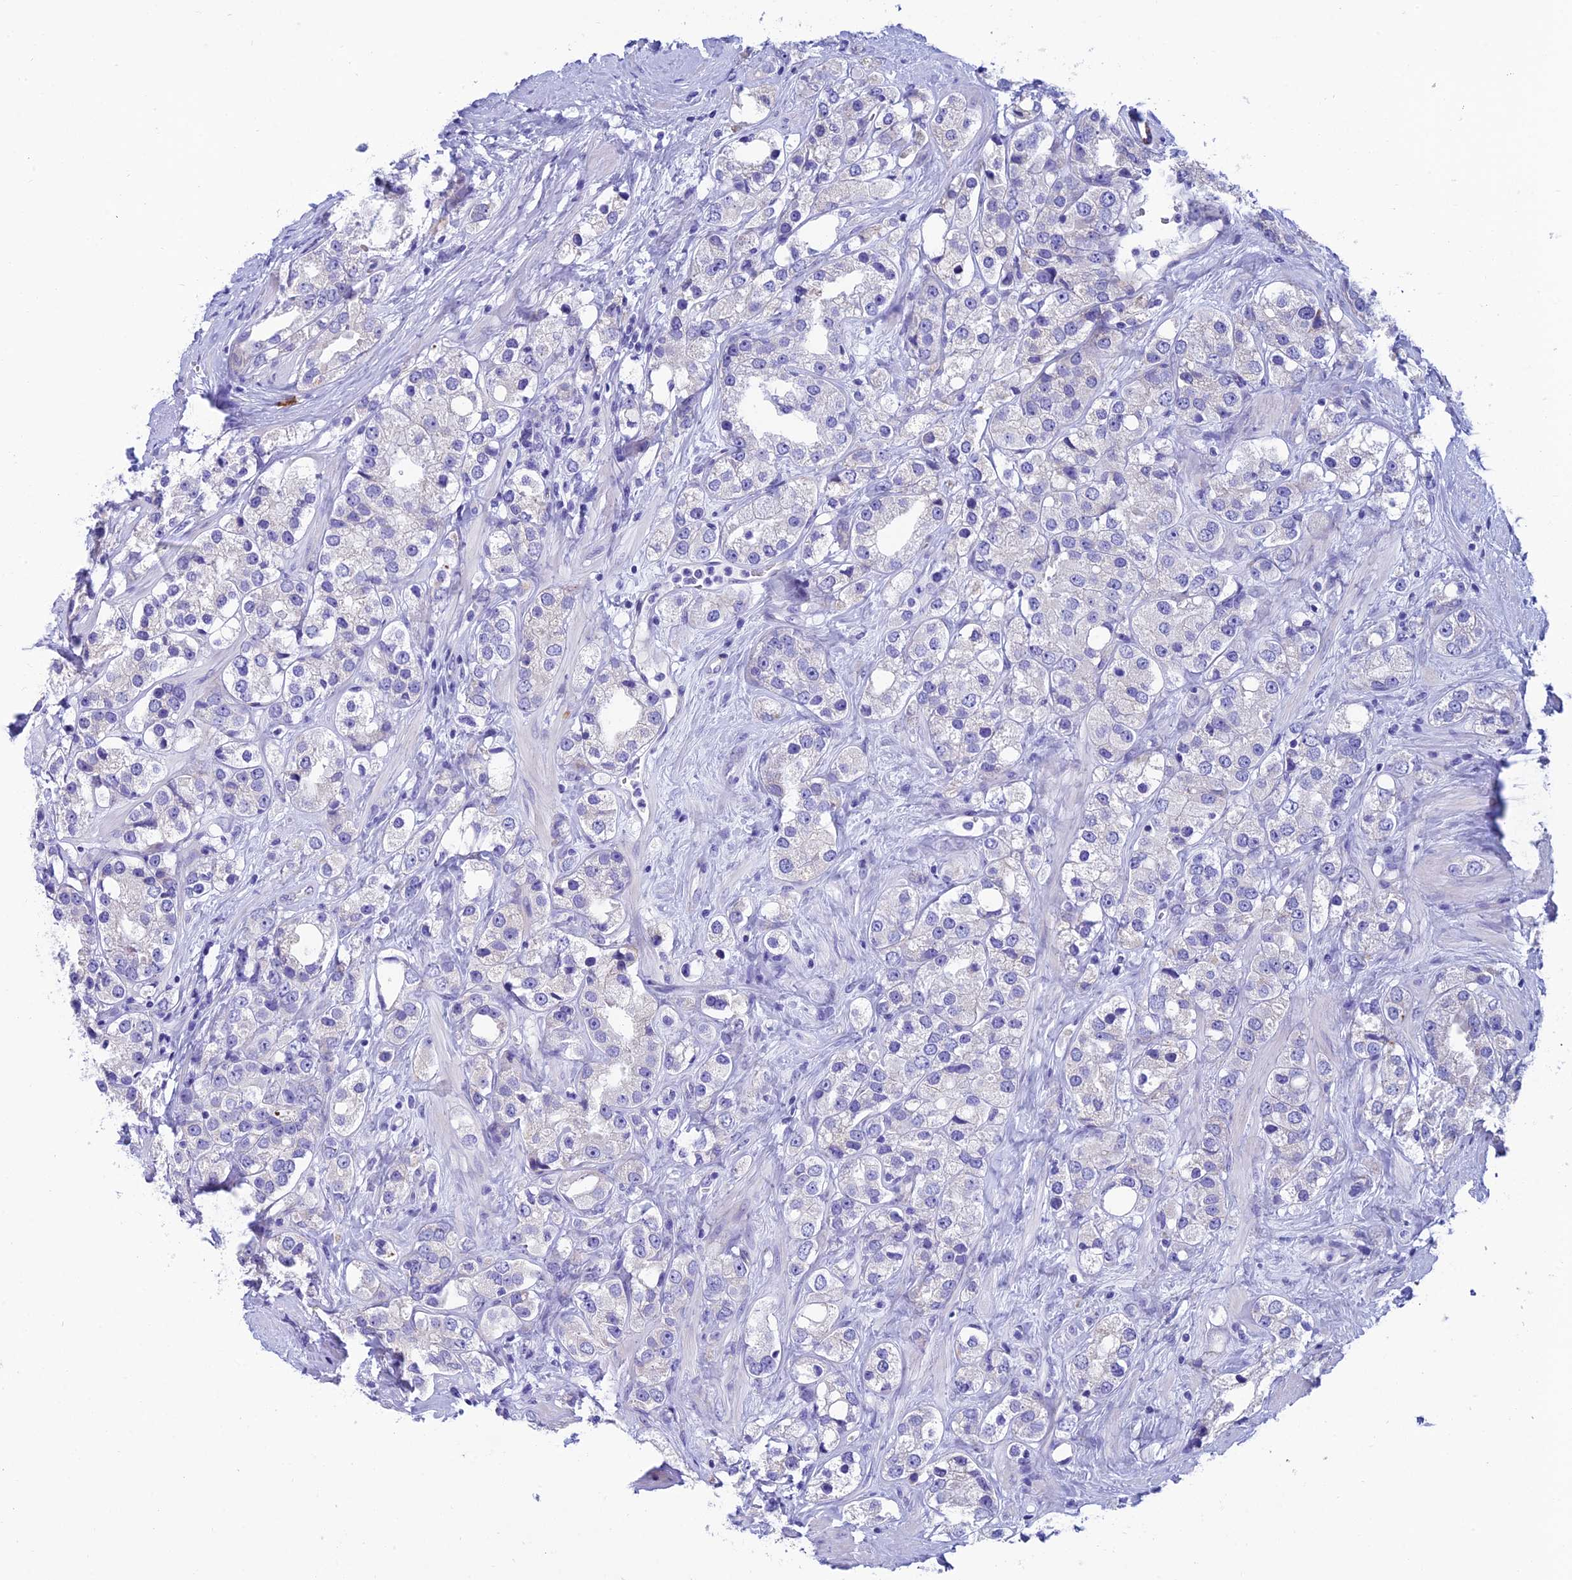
{"staining": {"intensity": "negative", "quantity": "none", "location": "none"}, "tissue": "prostate cancer", "cell_type": "Tumor cells", "image_type": "cancer", "snomed": [{"axis": "morphology", "description": "Adenocarcinoma, NOS"}, {"axis": "topography", "description": "Prostate"}], "caption": "The micrograph displays no significant staining in tumor cells of prostate cancer.", "gene": "MACIR", "patient": {"sex": "male", "age": 79}}